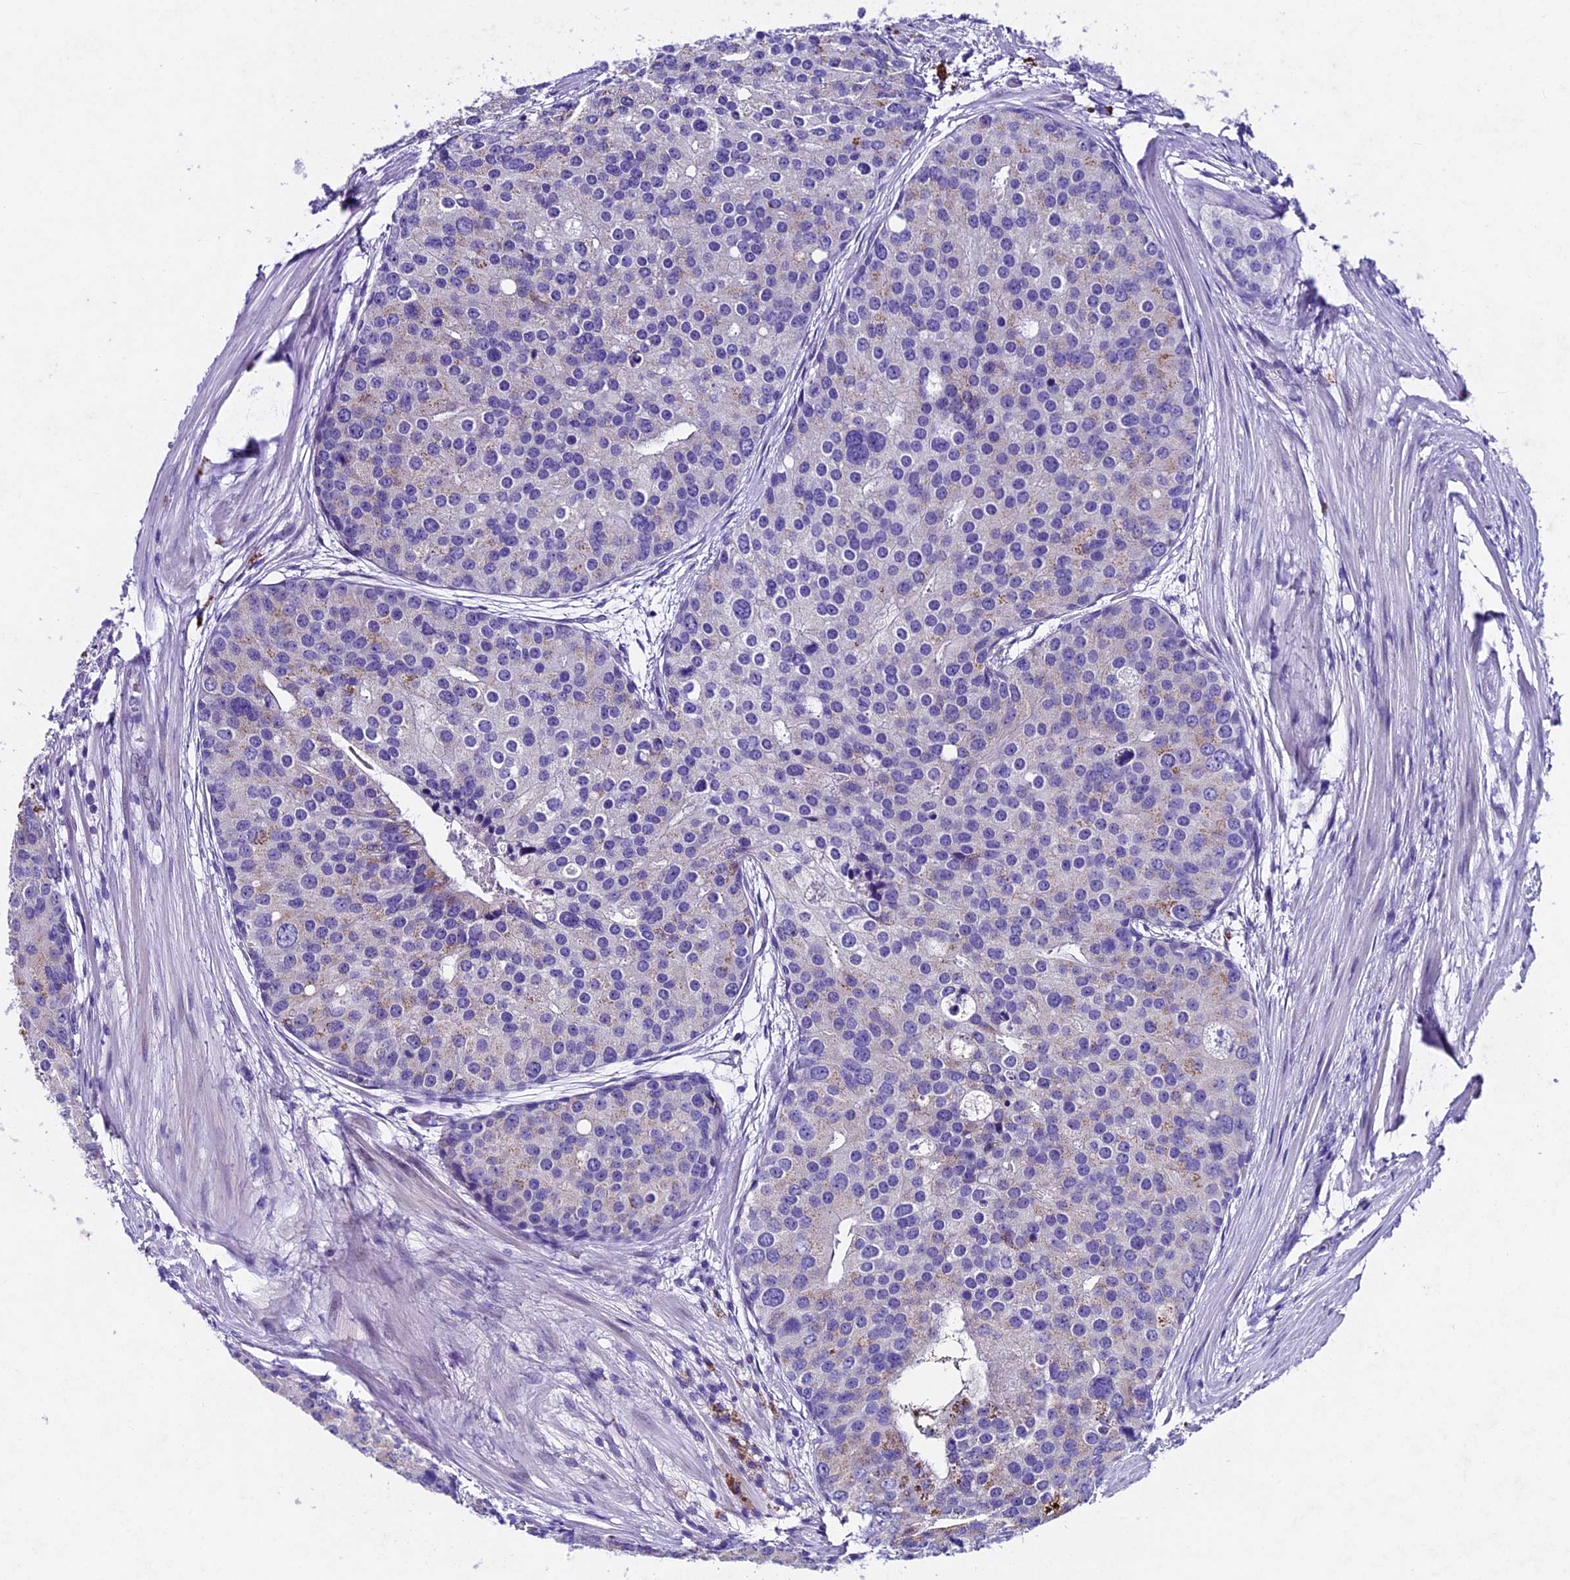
{"staining": {"intensity": "negative", "quantity": "none", "location": "none"}, "tissue": "prostate cancer", "cell_type": "Tumor cells", "image_type": "cancer", "snomed": [{"axis": "morphology", "description": "Adenocarcinoma, High grade"}, {"axis": "topography", "description": "Prostate"}], "caption": "DAB (3,3'-diaminobenzidine) immunohistochemical staining of human prostate adenocarcinoma (high-grade) demonstrates no significant positivity in tumor cells. (IHC, brightfield microscopy, high magnification).", "gene": "IFT140", "patient": {"sex": "male", "age": 62}}